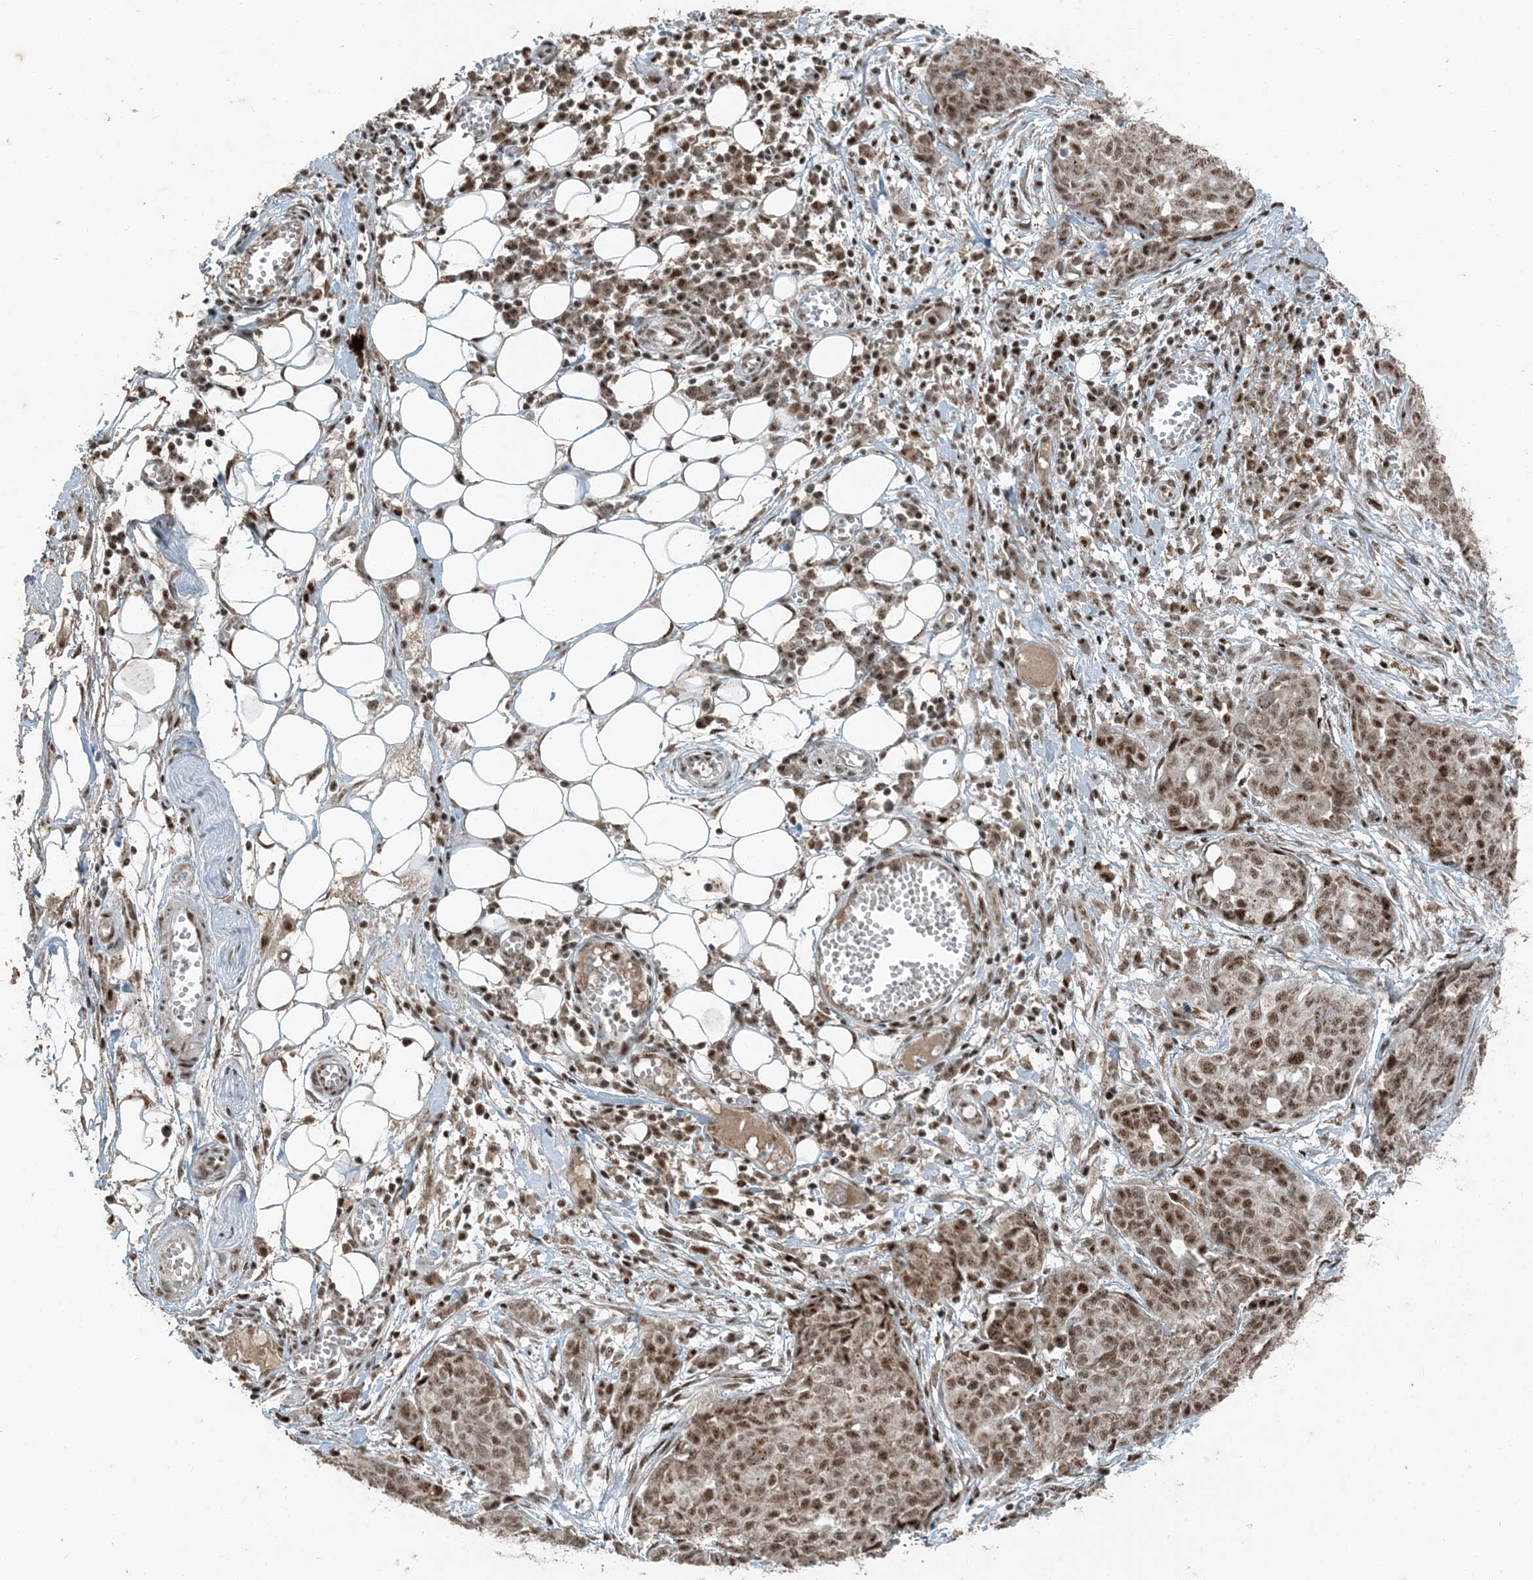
{"staining": {"intensity": "moderate", "quantity": ">75%", "location": "nuclear"}, "tissue": "ovarian cancer", "cell_type": "Tumor cells", "image_type": "cancer", "snomed": [{"axis": "morphology", "description": "Cystadenocarcinoma, serous, NOS"}, {"axis": "topography", "description": "Soft tissue"}, {"axis": "topography", "description": "Ovary"}], "caption": "IHC (DAB) staining of ovarian cancer (serous cystadenocarcinoma) reveals moderate nuclear protein expression in approximately >75% of tumor cells. Nuclei are stained in blue.", "gene": "TADA2B", "patient": {"sex": "female", "age": 57}}